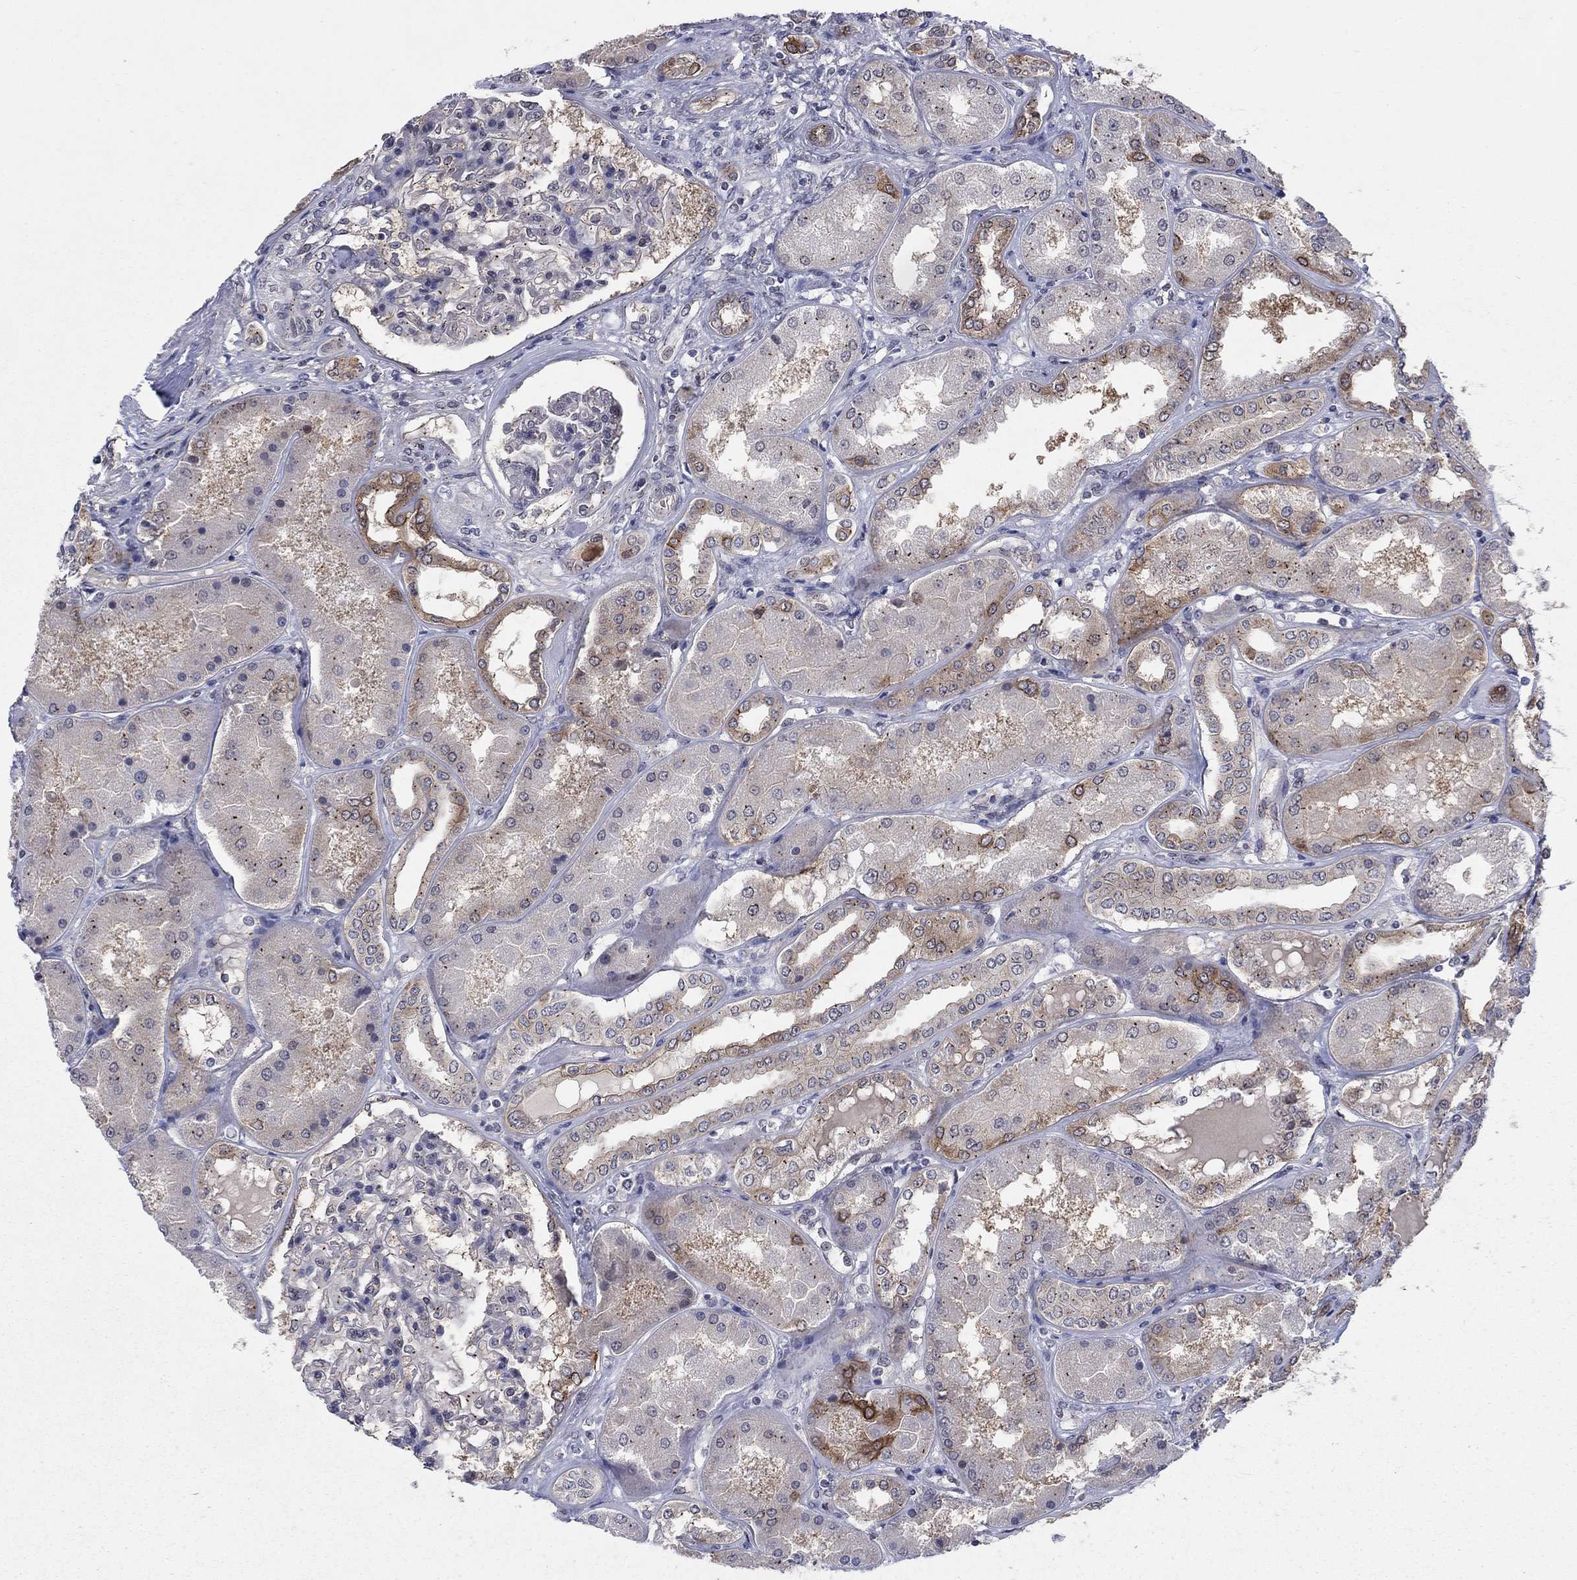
{"staining": {"intensity": "moderate", "quantity": "<25%", "location": "cytoplasmic/membranous"}, "tissue": "kidney", "cell_type": "Cells in glomeruli", "image_type": "normal", "snomed": [{"axis": "morphology", "description": "Normal tissue, NOS"}, {"axis": "topography", "description": "Kidney"}], "caption": "Kidney stained with DAB immunohistochemistry (IHC) shows low levels of moderate cytoplasmic/membranous staining in about <25% of cells in glomeruli. Immunohistochemistry (ihc) stains the protein of interest in brown and the nuclei are stained blue.", "gene": "SH3RF1", "patient": {"sex": "female", "age": 56}}